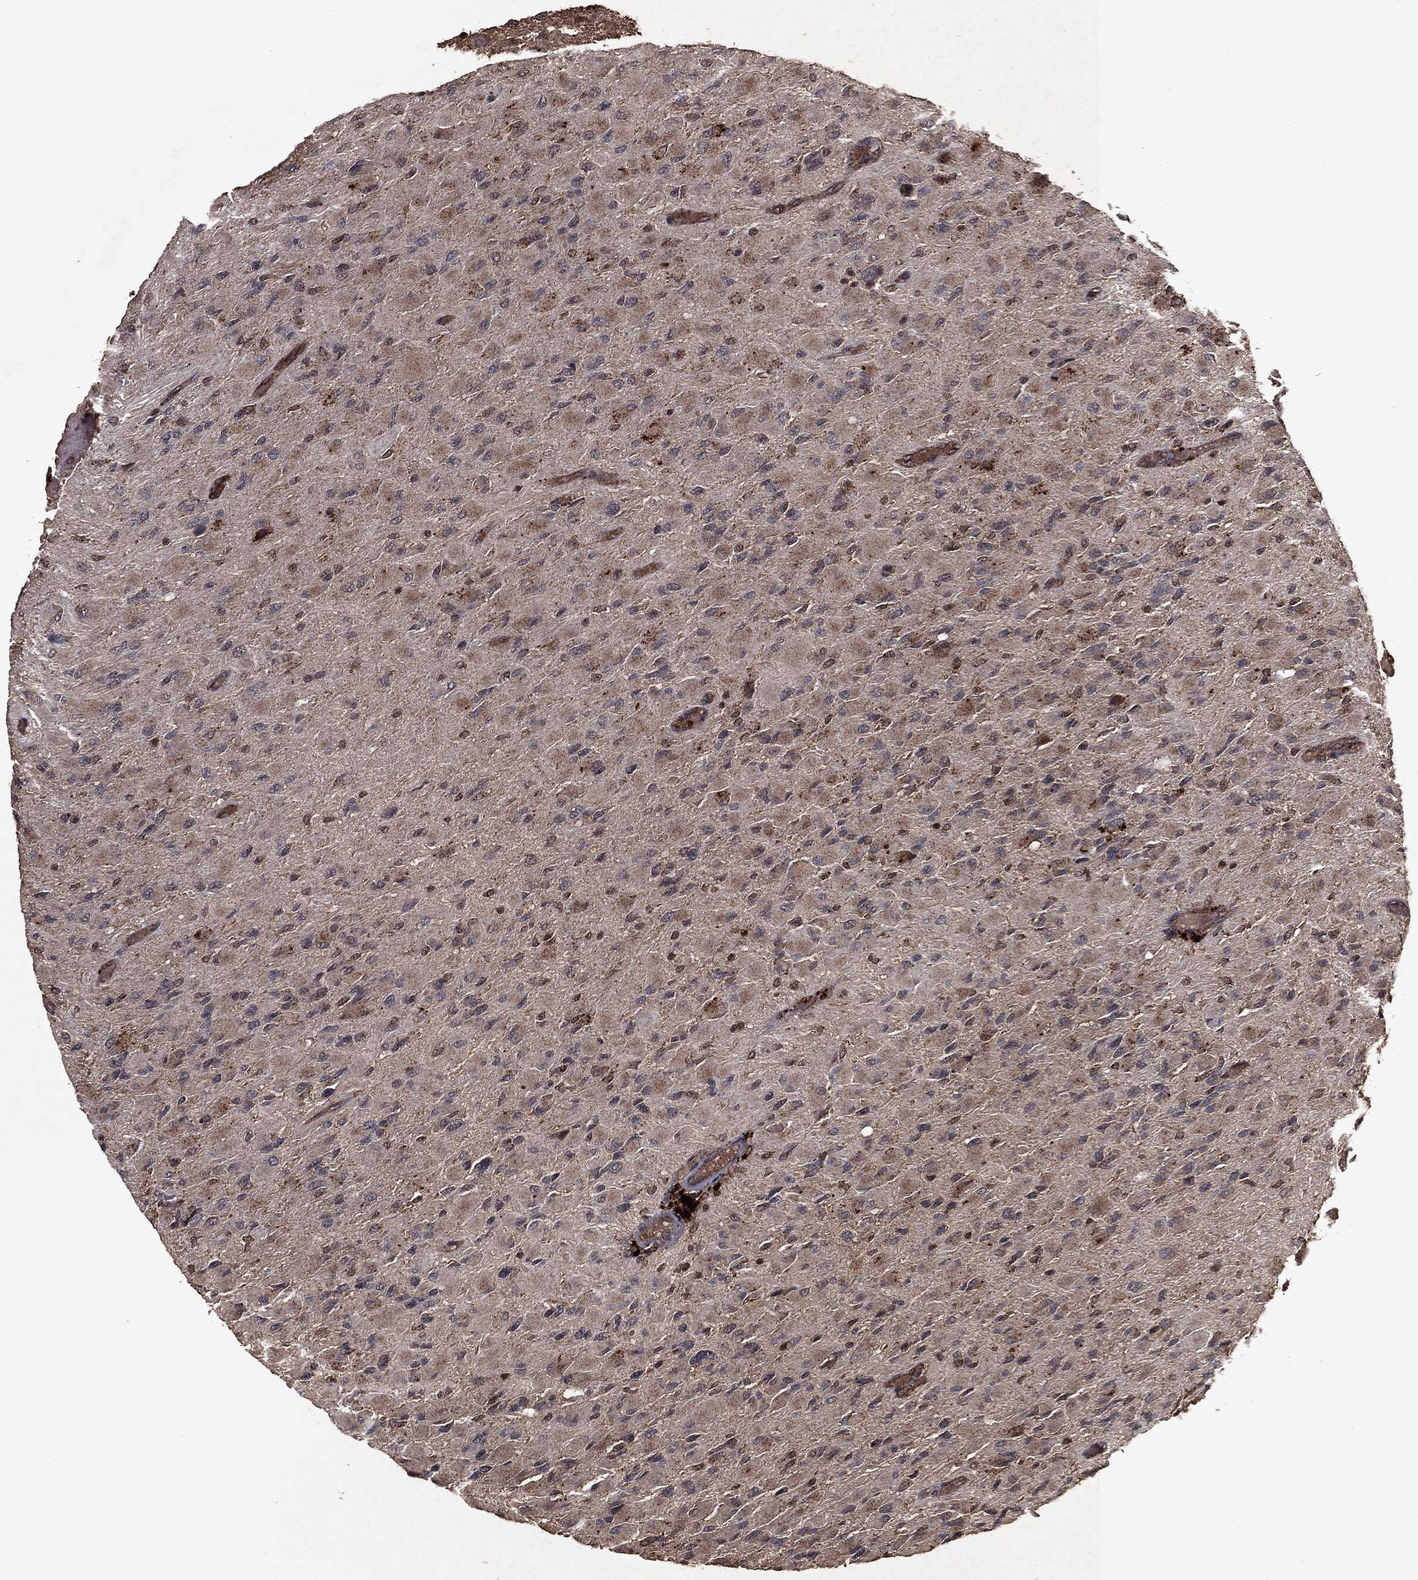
{"staining": {"intensity": "weak", "quantity": "<25%", "location": "cytoplasmic/membranous"}, "tissue": "glioma", "cell_type": "Tumor cells", "image_type": "cancer", "snomed": [{"axis": "morphology", "description": "Glioma, malignant, High grade"}, {"axis": "topography", "description": "Cerebral cortex"}], "caption": "The immunohistochemistry micrograph has no significant expression in tumor cells of glioma tissue.", "gene": "MTOR", "patient": {"sex": "female", "age": 36}}